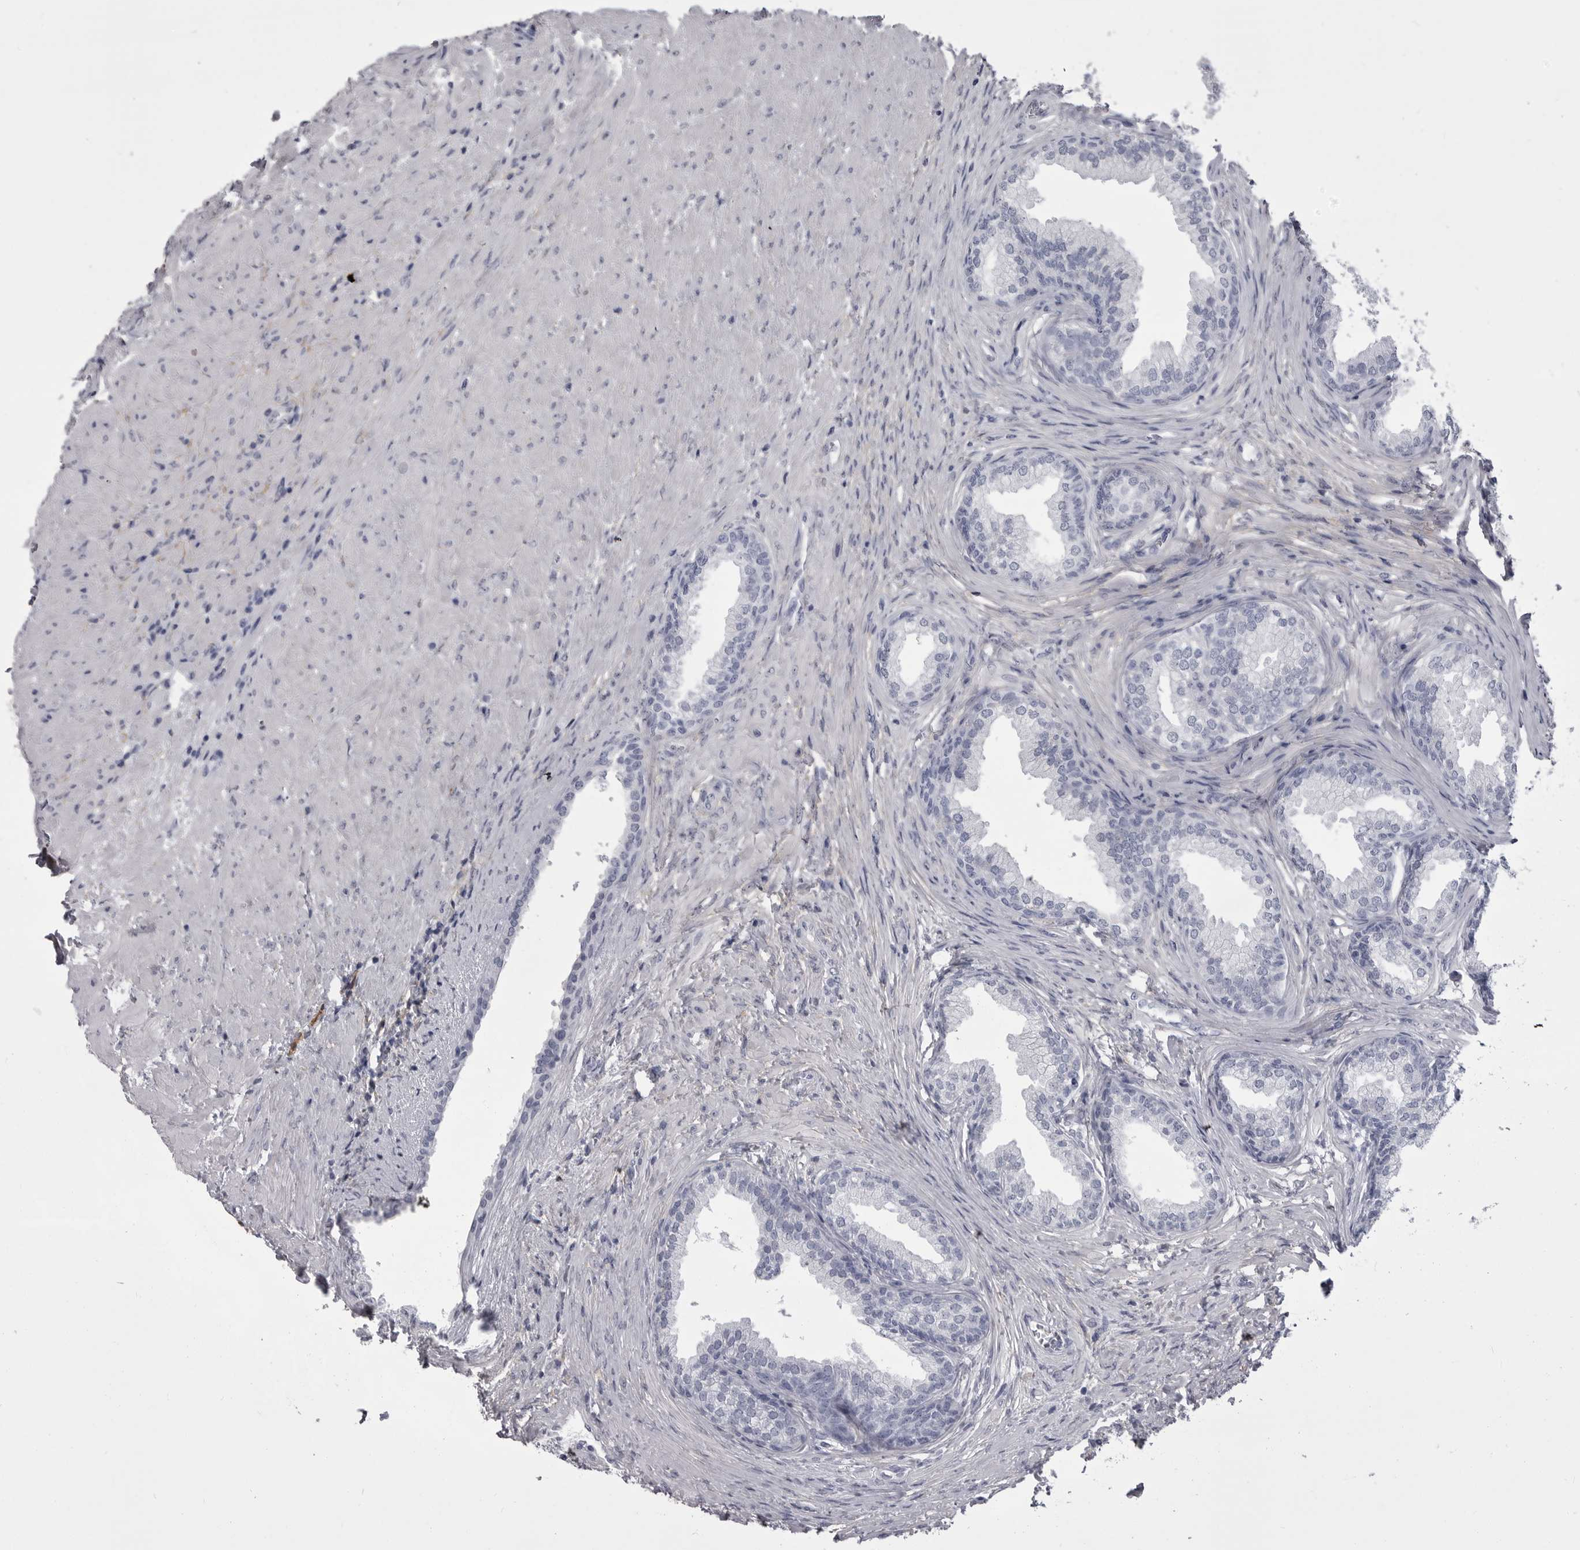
{"staining": {"intensity": "negative", "quantity": "none", "location": "none"}, "tissue": "prostate", "cell_type": "Glandular cells", "image_type": "normal", "snomed": [{"axis": "morphology", "description": "Normal tissue, NOS"}, {"axis": "topography", "description": "Prostate"}], "caption": "Photomicrograph shows no significant protein staining in glandular cells of benign prostate.", "gene": "ANK2", "patient": {"sex": "male", "age": 76}}